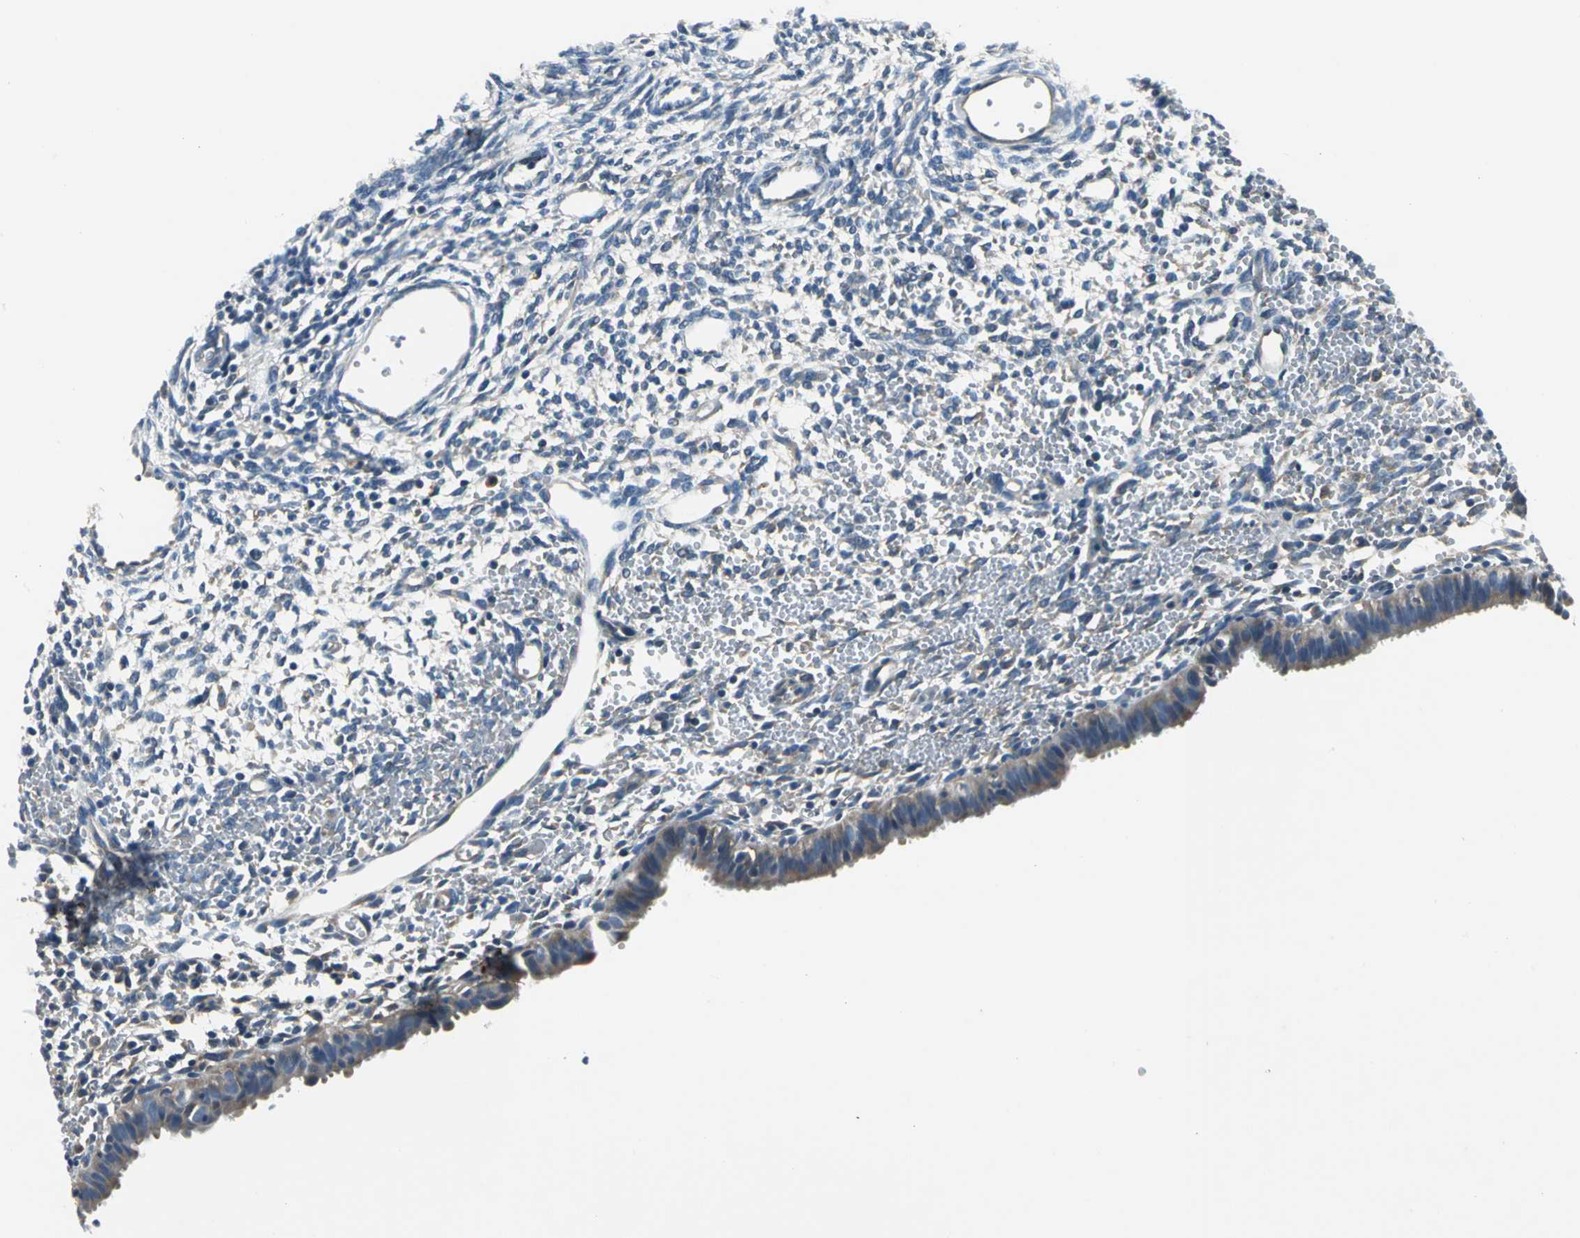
{"staining": {"intensity": "negative", "quantity": "none", "location": "none"}, "tissue": "endometrium", "cell_type": "Cells in endometrial stroma", "image_type": "normal", "snomed": [{"axis": "morphology", "description": "Normal tissue, NOS"}, {"axis": "topography", "description": "Endometrium"}], "caption": "This is an IHC image of normal endometrium. There is no positivity in cells in endometrial stroma.", "gene": "SLC16A7", "patient": {"sex": "female", "age": 61}}